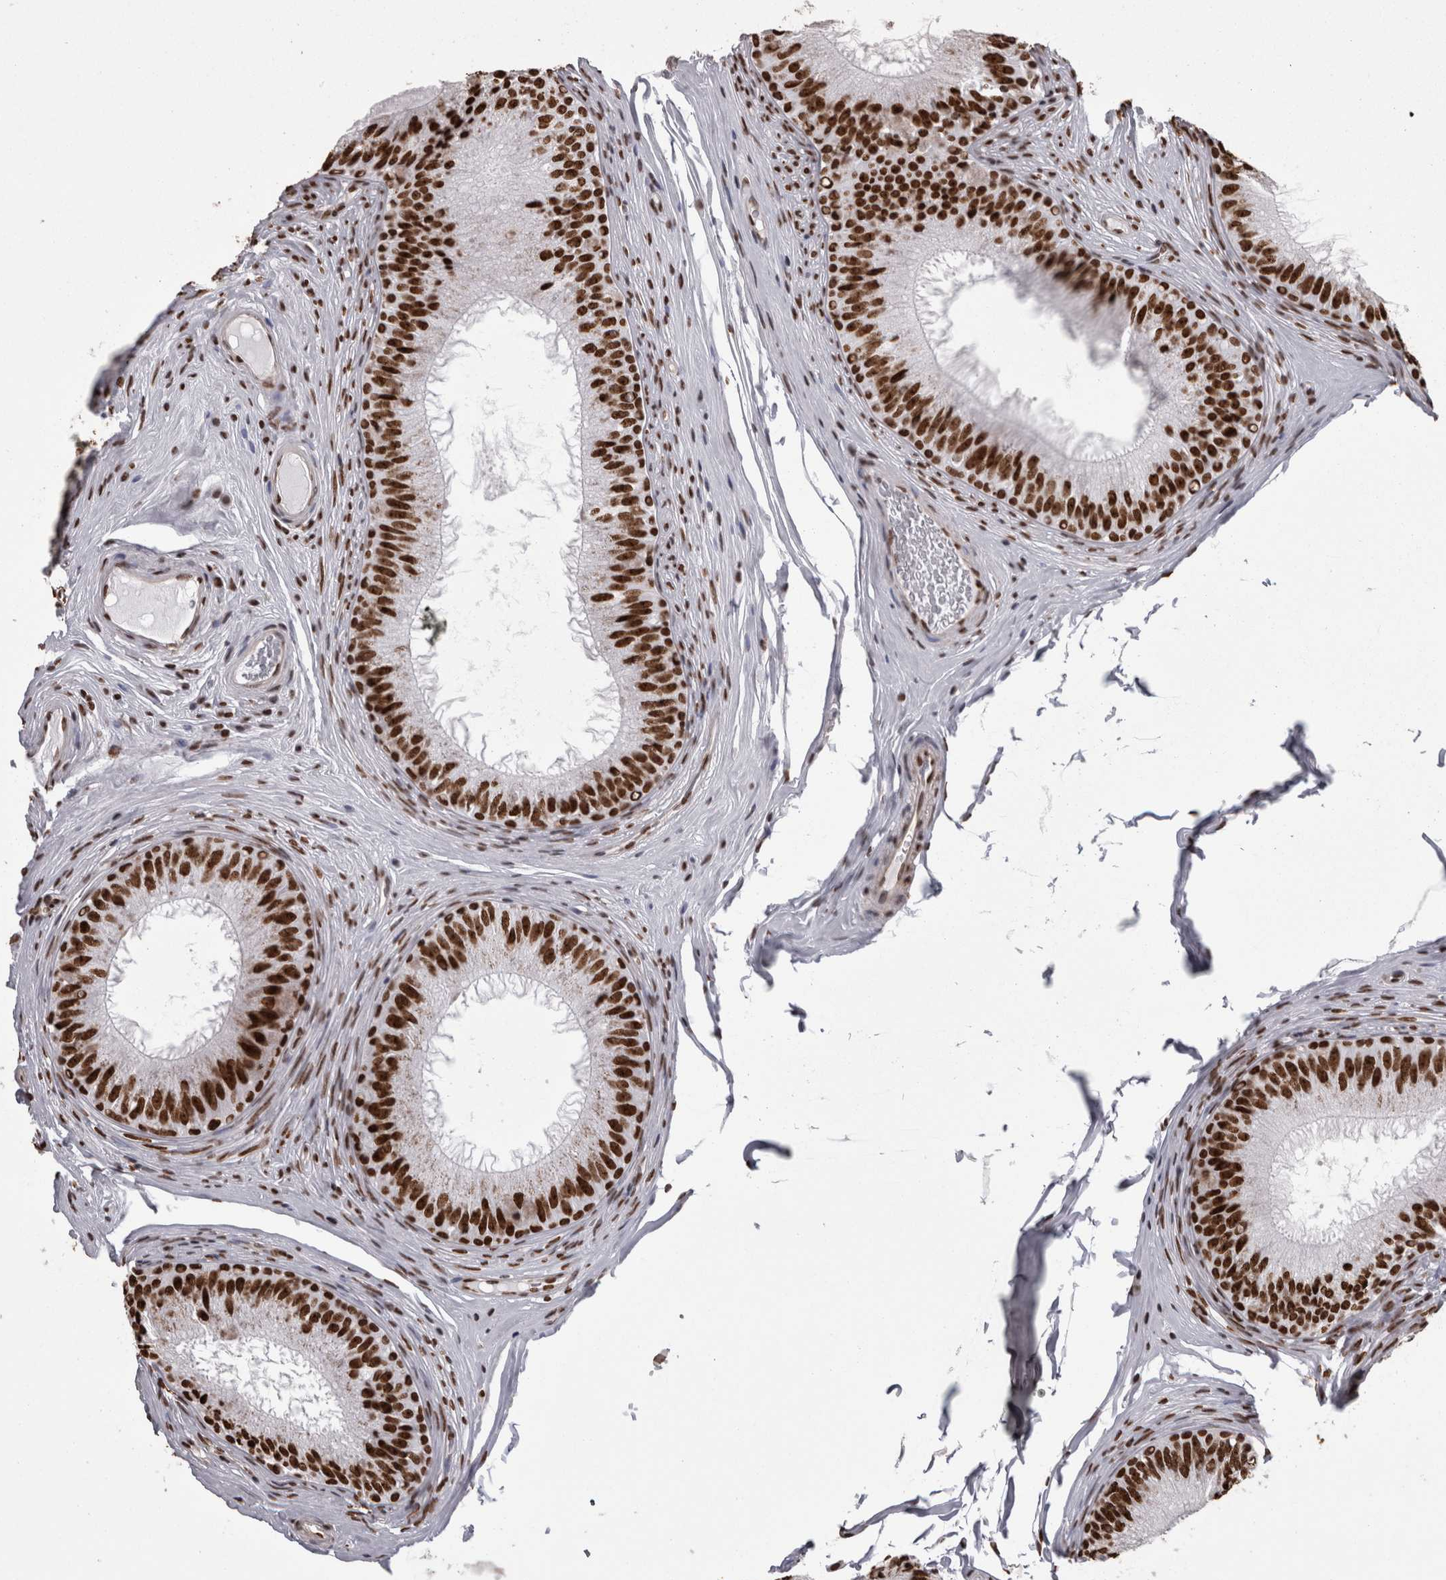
{"staining": {"intensity": "strong", "quantity": ">75%", "location": "nuclear"}, "tissue": "epididymis", "cell_type": "Glandular cells", "image_type": "normal", "snomed": [{"axis": "morphology", "description": "Normal tissue, NOS"}, {"axis": "topography", "description": "Epididymis"}], "caption": "Epididymis stained with a brown dye displays strong nuclear positive positivity in about >75% of glandular cells.", "gene": "HNRNPM", "patient": {"sex": "male", "age": 32}}